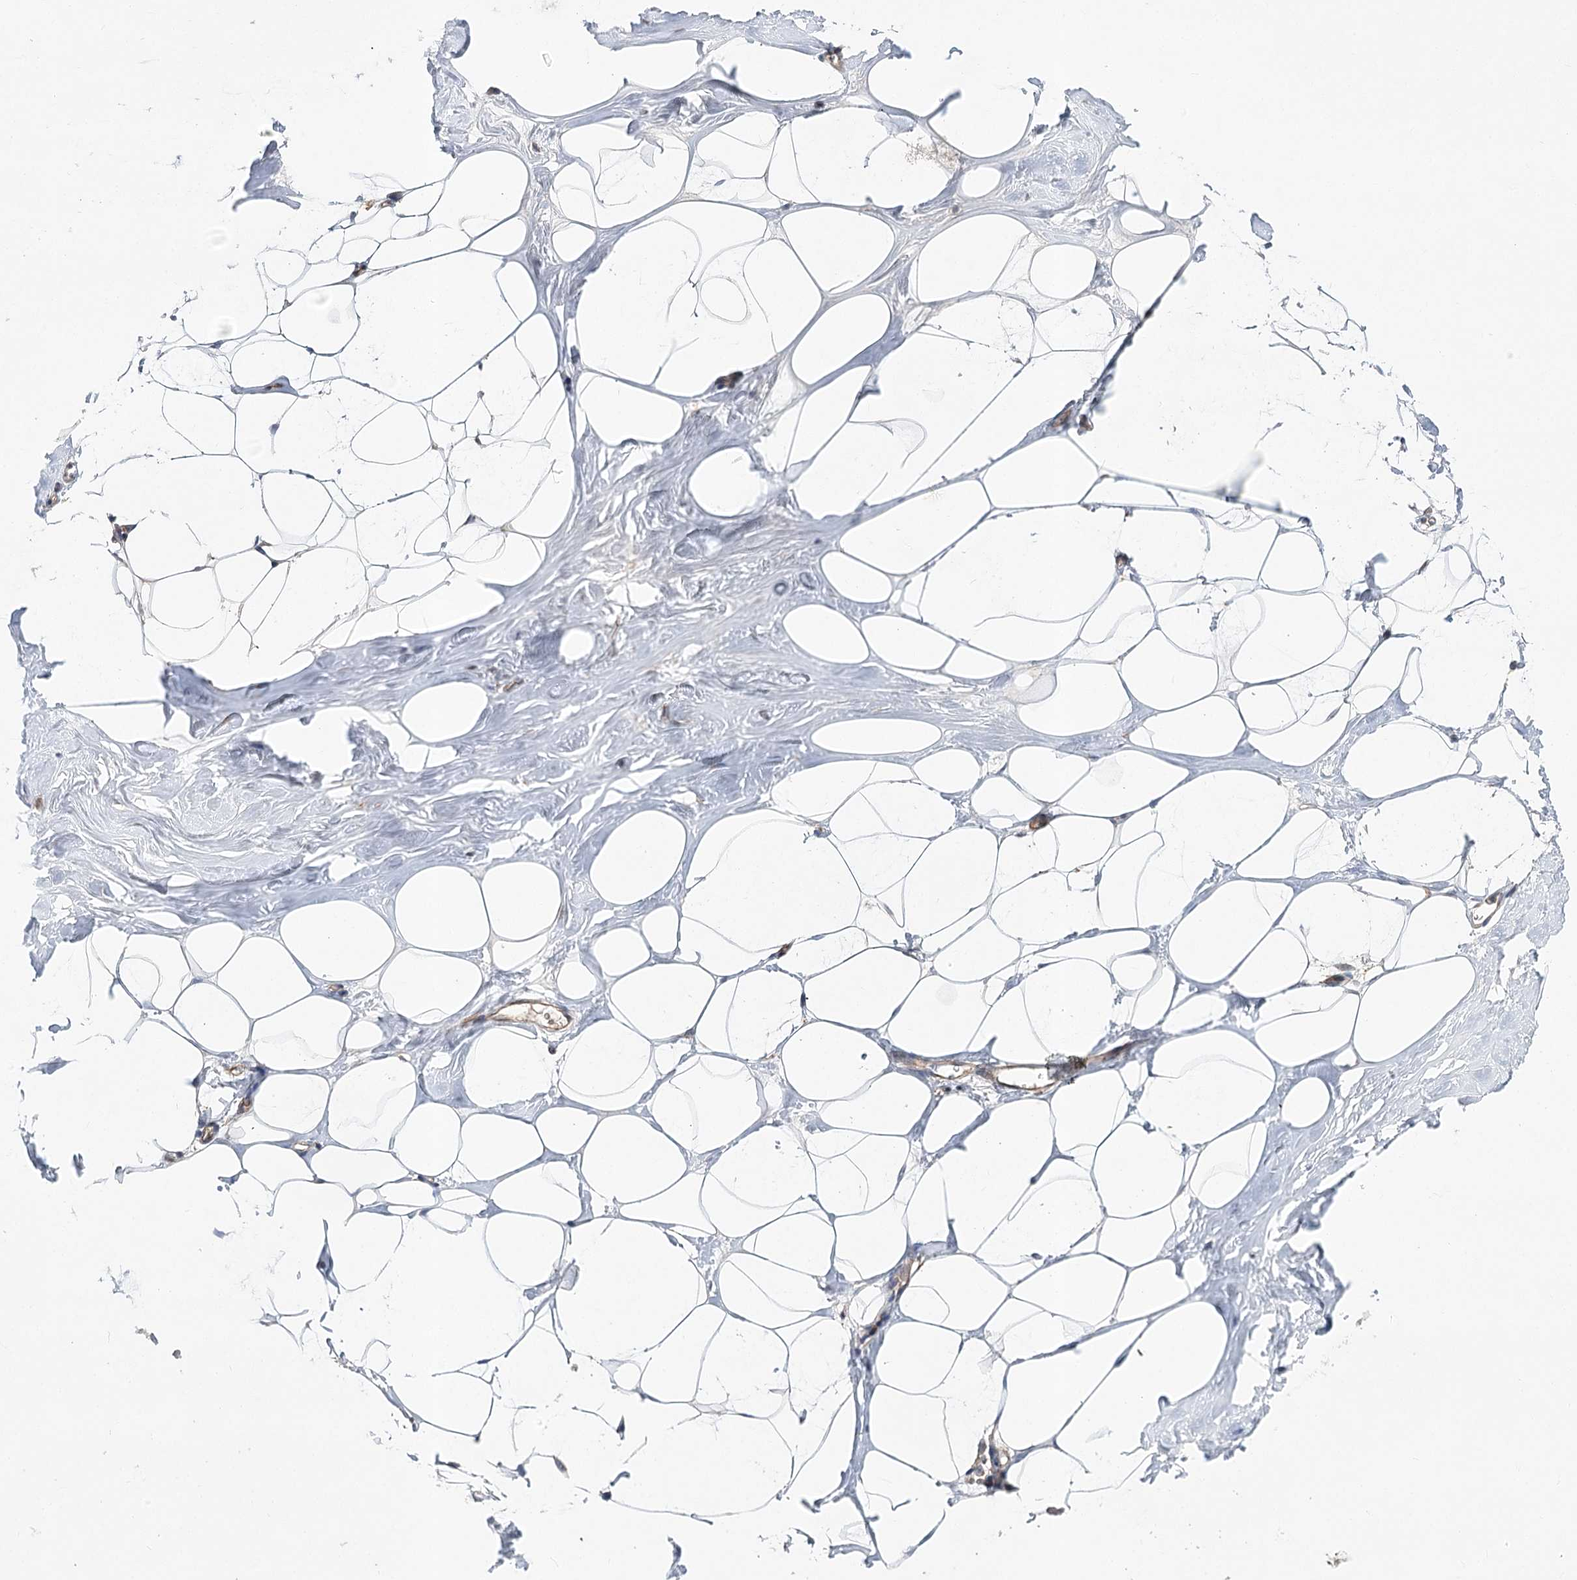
{"staining": {"intensity": "negative", "quantity": "none", "location": "none"}, "tissue": "adipose tissue", "cell_type": "Adipocytes", "image_type": "normal", "snomed": [{"axis": "morphology", "description": "Normal tissue, NOS"}, {"axis": "morphology", "description": "Fibrosis, NOS"}, {"axis": "topography", "description": "Breast"}, {"axis": "topography", "description": "Adipose tissue"}], "caption": "DAB (3,3'-diaminobenzidine) immunohistochemical staining of normal human adipose tissue reveals no significant expression in adipocytes.", "gene": "ABRAXAS2", "patient": {"sex": "female", "age": 39}}